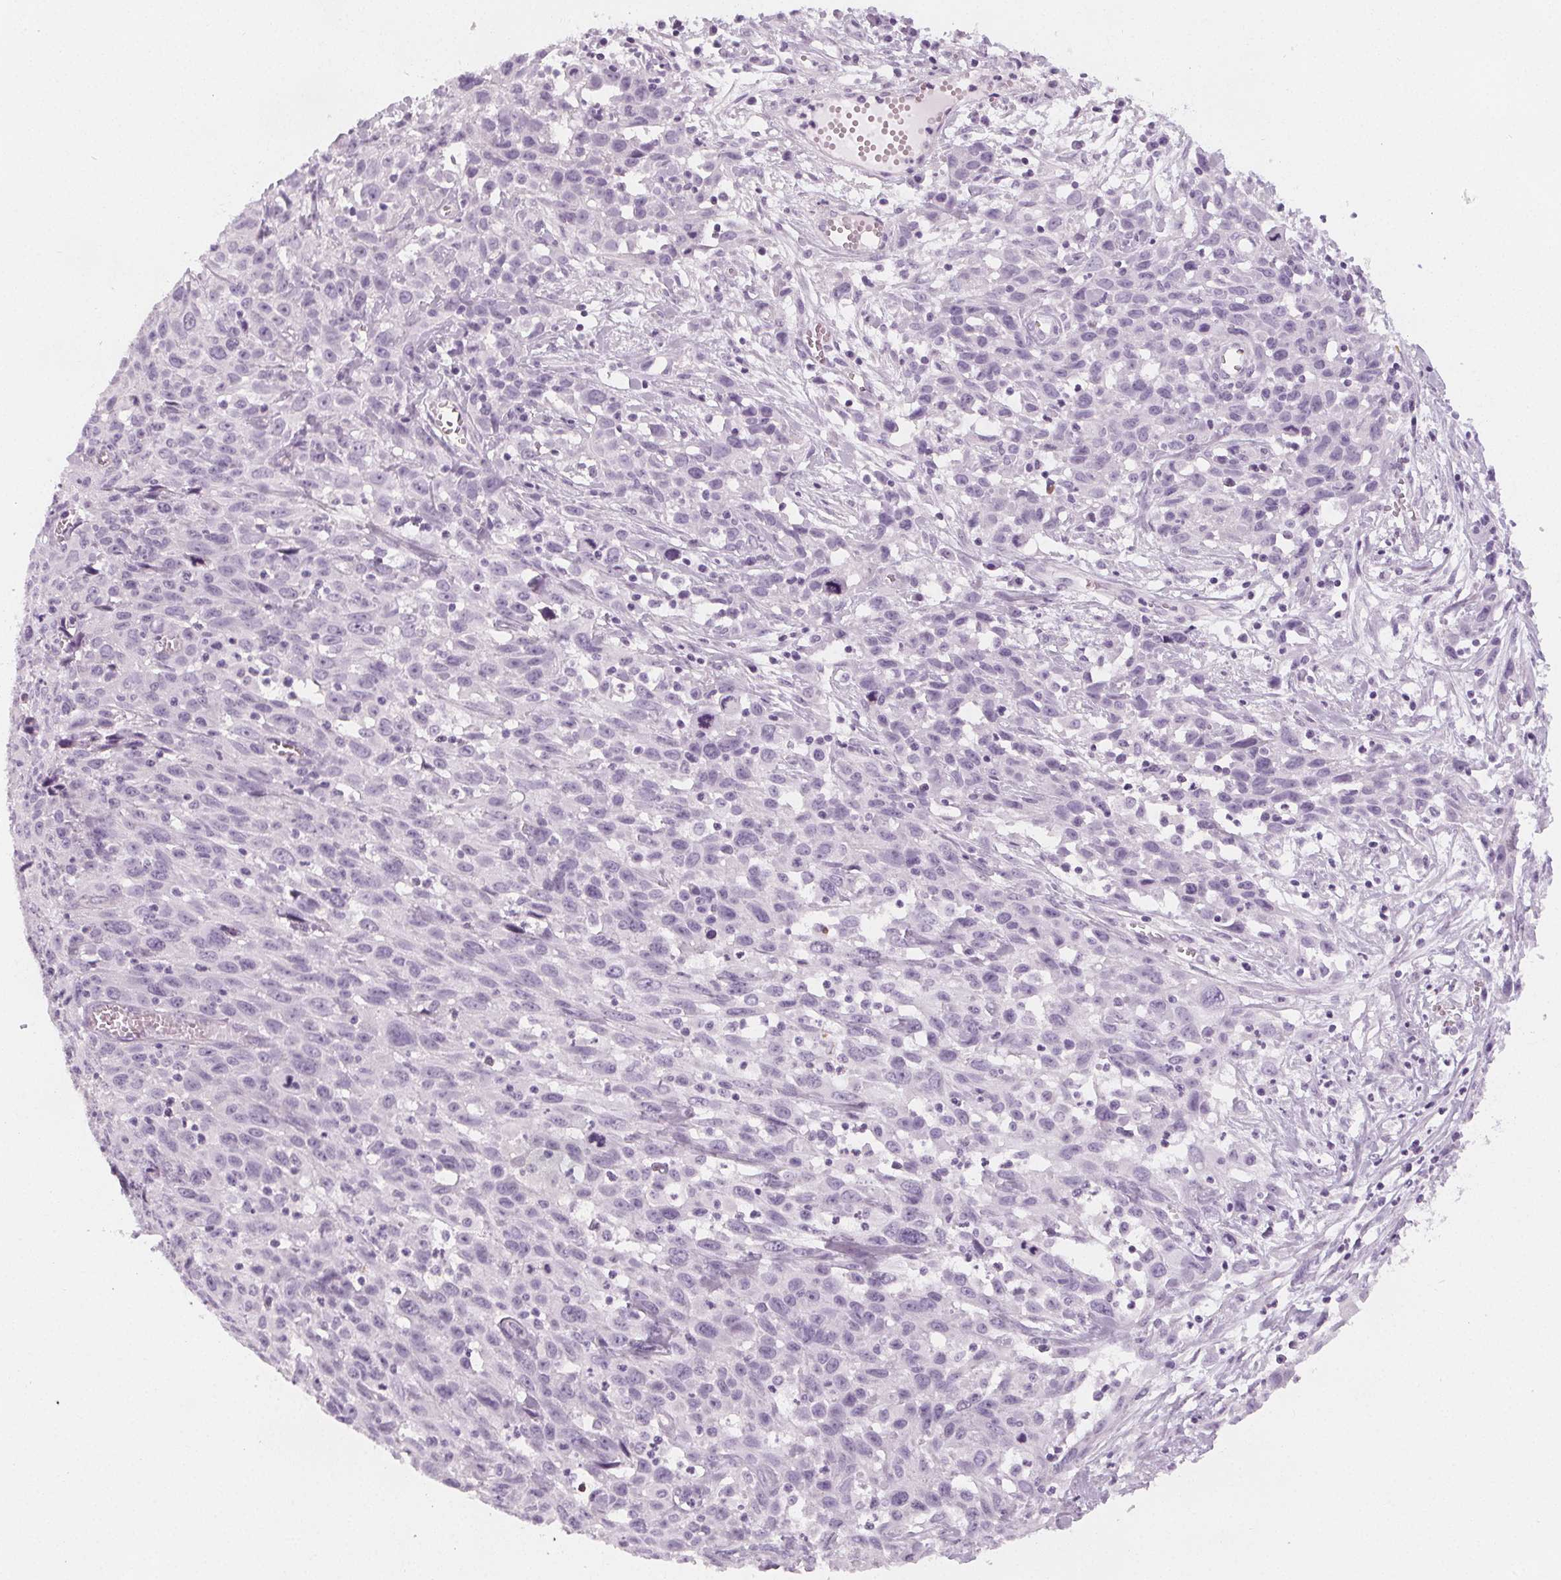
{"staining": {"intensity": "negative", "quantity": "none", "location": "none"}, "tissue": "cervical cancer", "cell_type": "Tumor cells", "image_type": "cancer", "snomed": [{"axis": "morphology", "description": "Squamous cell carcinoma, NOS"}, {"axis": "topography", "description": "Cervix"}], "caption": "Tumor cells show no significant positivity in squamous cell carcinoma (cervical).", "gene": "SLC5A12", "patient": {"sex": "female", "age": 38}}